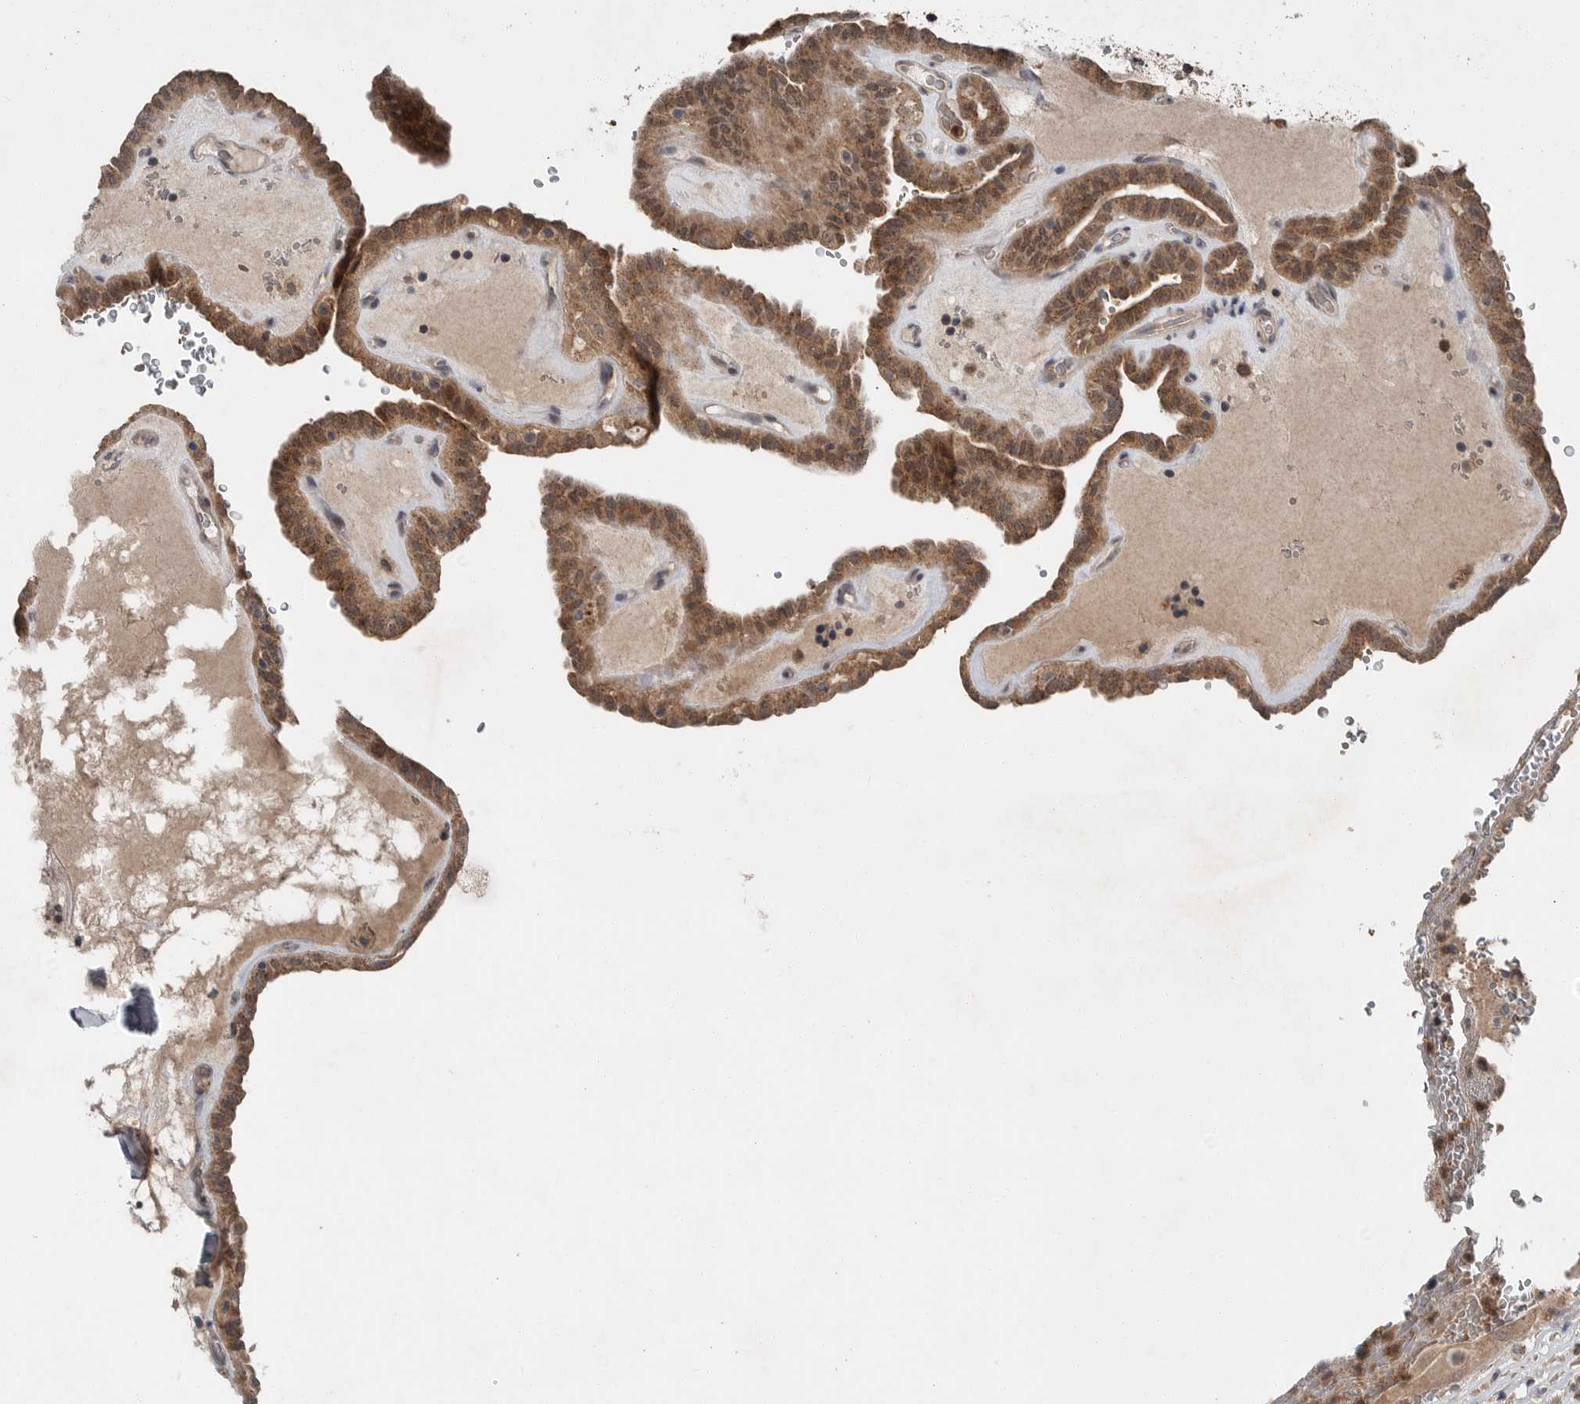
{"staining": {"intensity": "moderate", "quantity": ">75%", "location": "cytoplasmic/membranous"}, "tissue": "thyroid cancer", "cell_type": "Tumor cells", "image_type": "cancer", "snomed": [{"axis": "morphology", "description": "Papillary adenocarcinoma, NOS"}, {"axis": "topography", "description": "Thyroid gland"}], "caption": "Tumor cells exhibit medium levels of moderate cytoplasmic/membranous expression in about >75% of cells in human thyroid cancer (papillary adenocarcinoma). The protein of interest is shown in brown color, while the nuclei are stained blue.", "gene": "SCP2", "patient": {"sex": "male", "age": 77}}